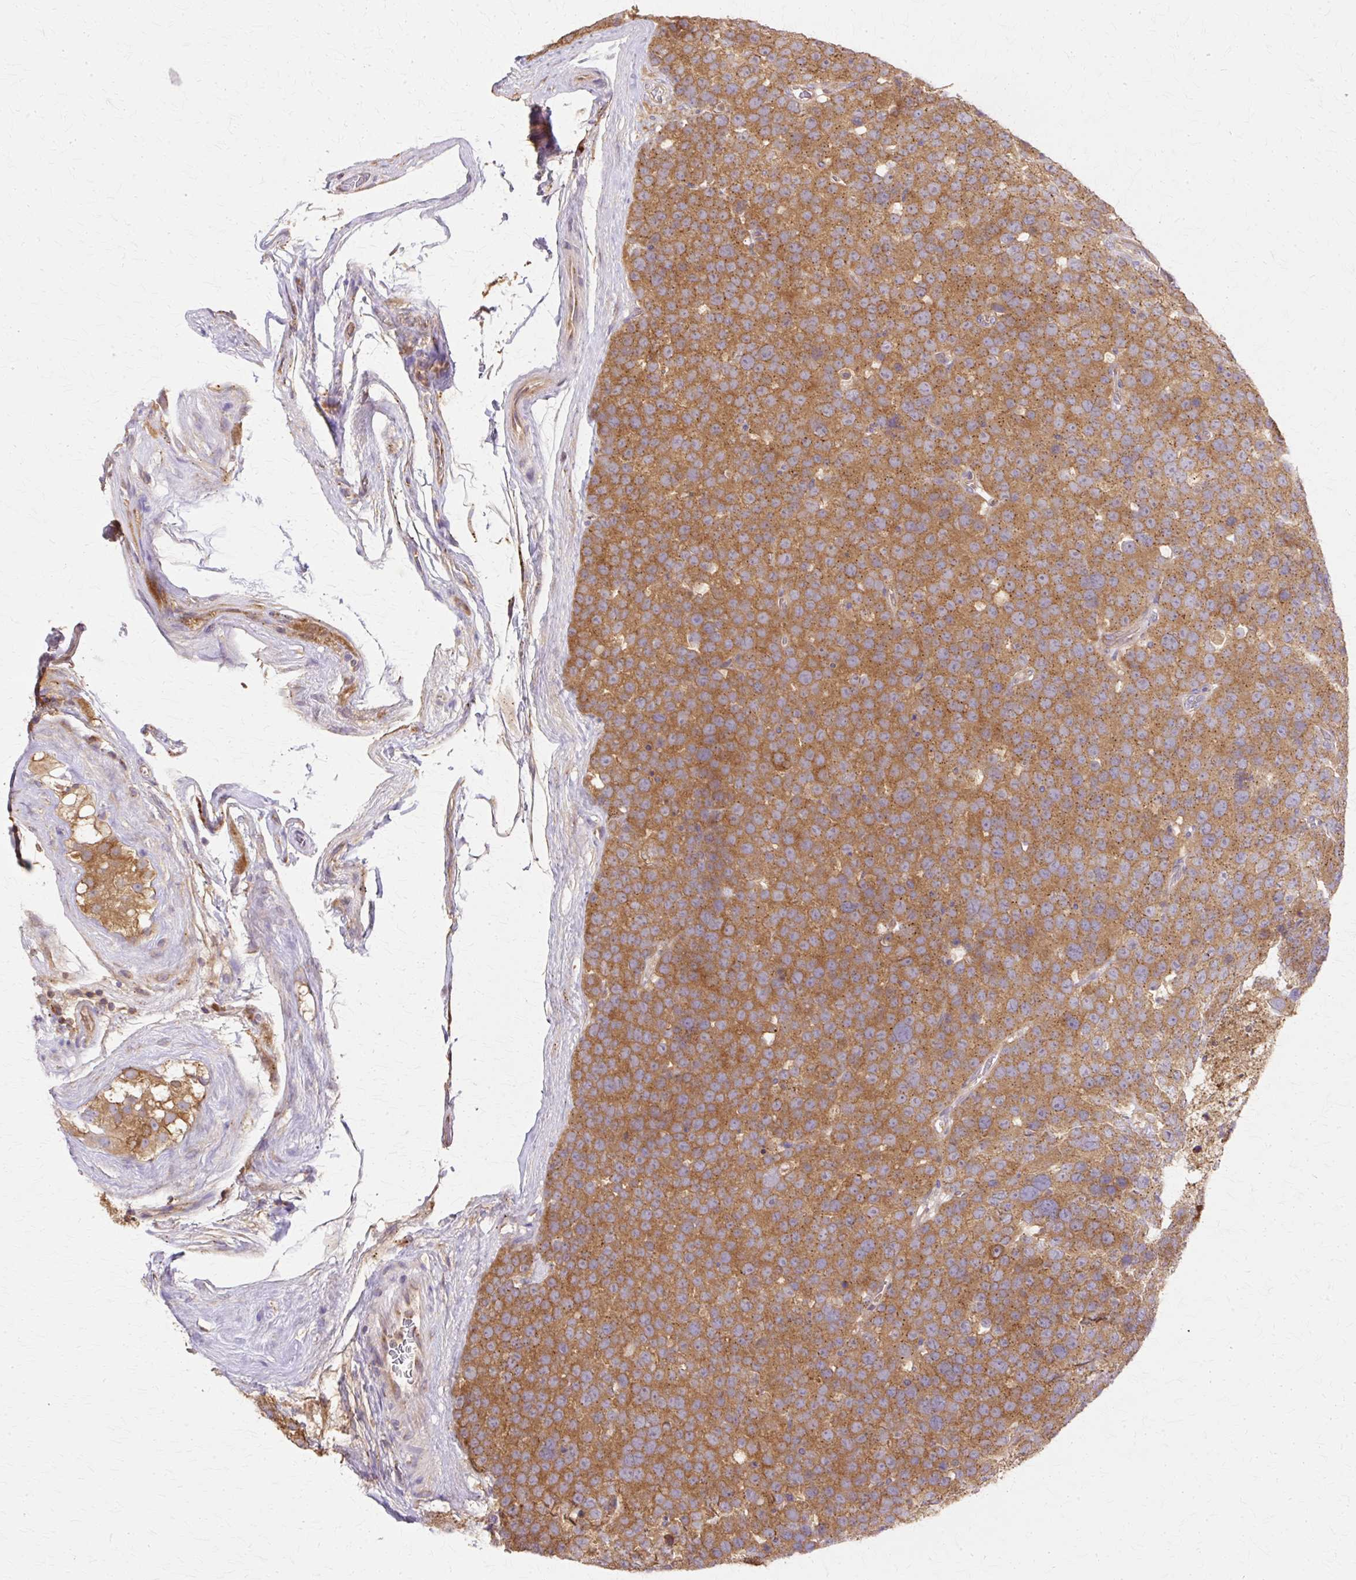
{"staining": {"intensity": "strong", "quantity": ">75%", "location": "cytoplasmic/membranous"}, "tissue": "testis cancer", "cell_type": "Tumor cells", "image_type": "cancer", "snomed": [{"axis": "morphology", "description": "Seminoma, NOS"}, {"axis": "topography", "description": "Testis"}], "caption": "High-magnification brightfield microscopy of testis cancer stained with DAB (3,3'-diaminobenzidine) (brown) and counterstained with hematoxylin (blue). tumor cells exhibit strong cytoplasmic/membranous positivity is appreciated in about>75% of cells.", "gene": "COPB1", "patient": {"sex": "male", "age": 71}}